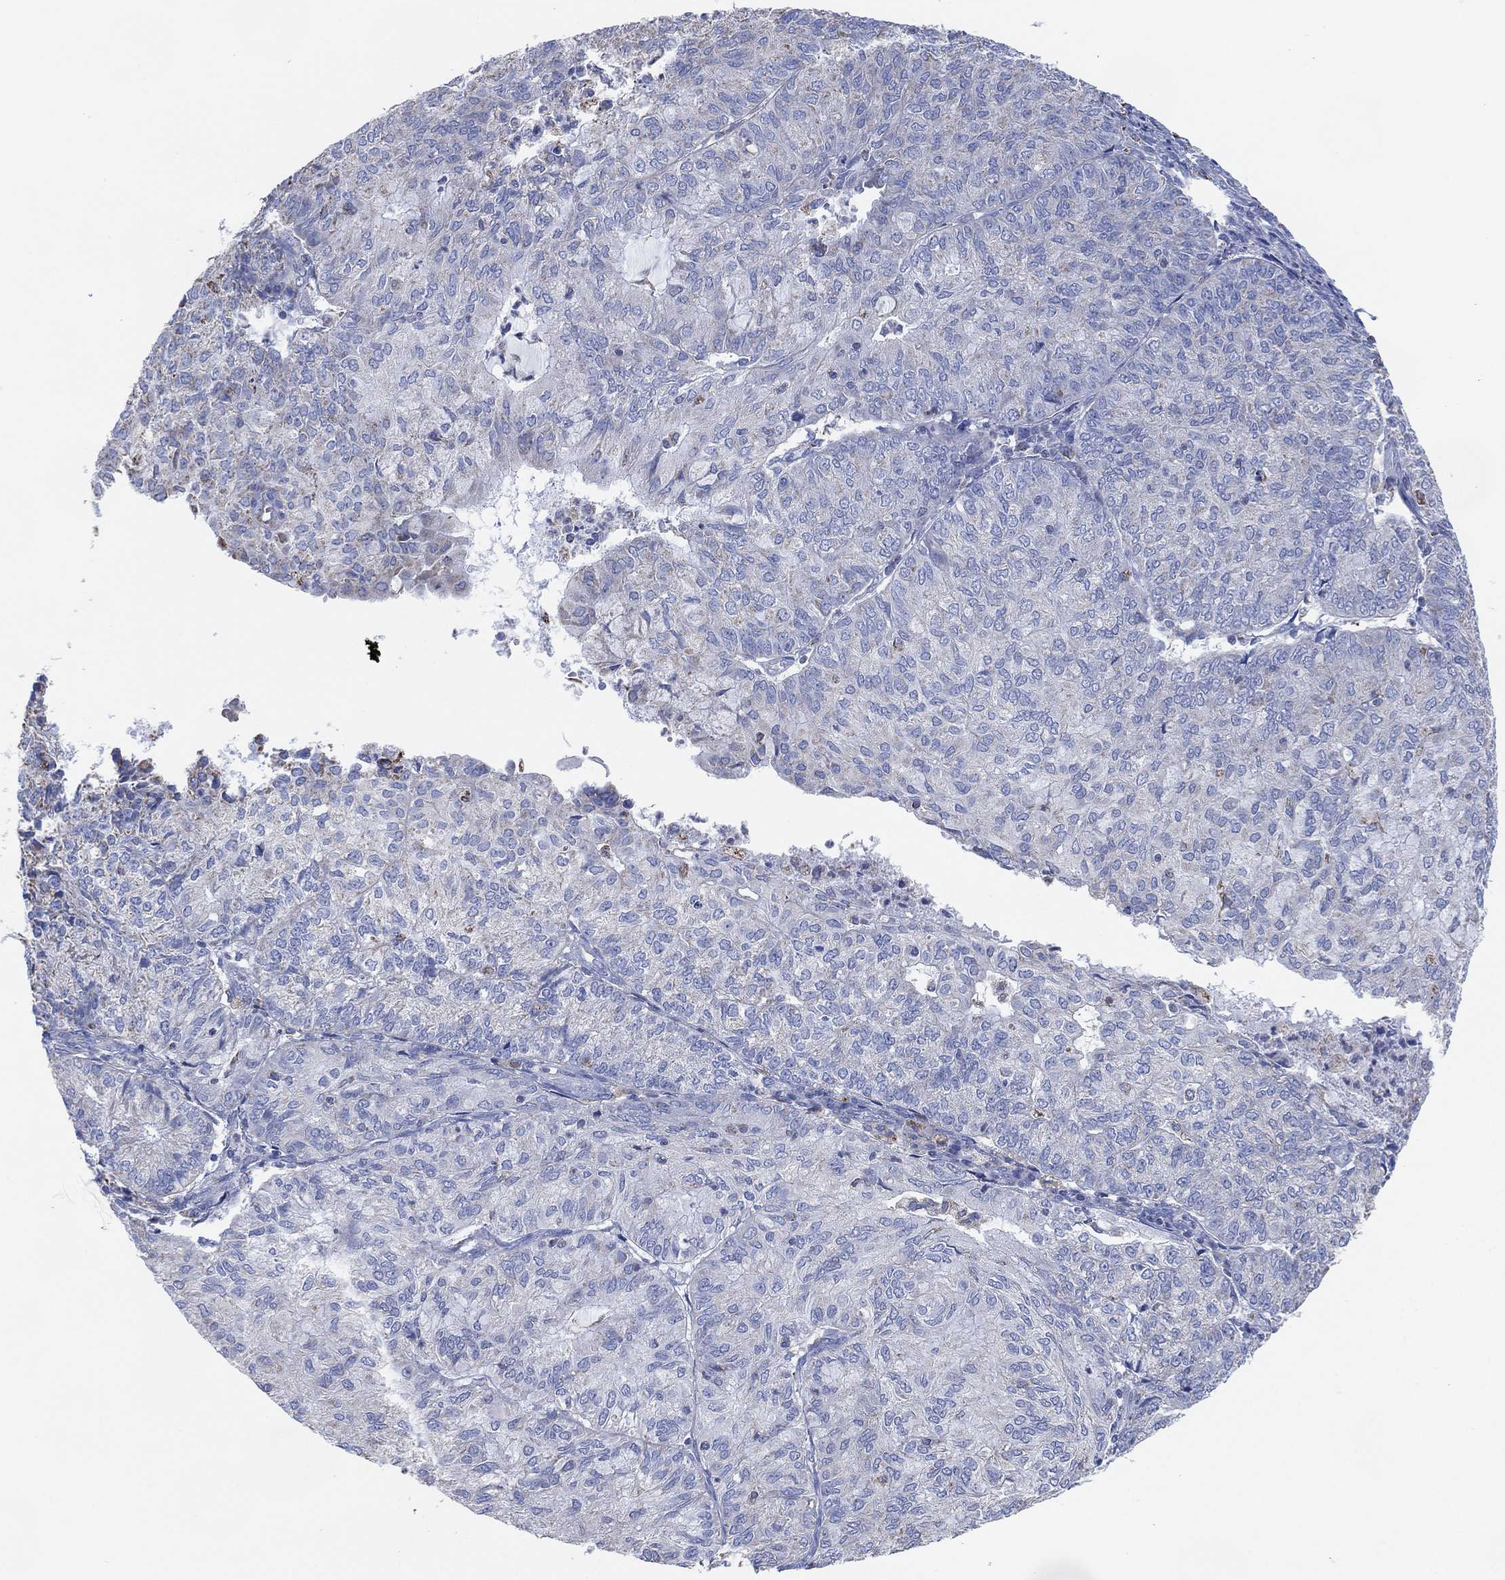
{"staining": {"intensity": "negative", "quantity": "none", "location": "none"}, "tissue": "endometrial cancer", "cell_type": "Tumor cells", "image_type": "cancer", "snomed": [{"axis": "morphology", "description": "Adenocarcinoma, NOS"}, {"axis": "topography", "description": "Endometrium"}], "caption": "There is no significant expression in tumor cells of endometrial cancer. (DAB IHC with hematoxylin counter stain).", "gene": "CFTR", "patient": {"sex": "female", "age": 82}}